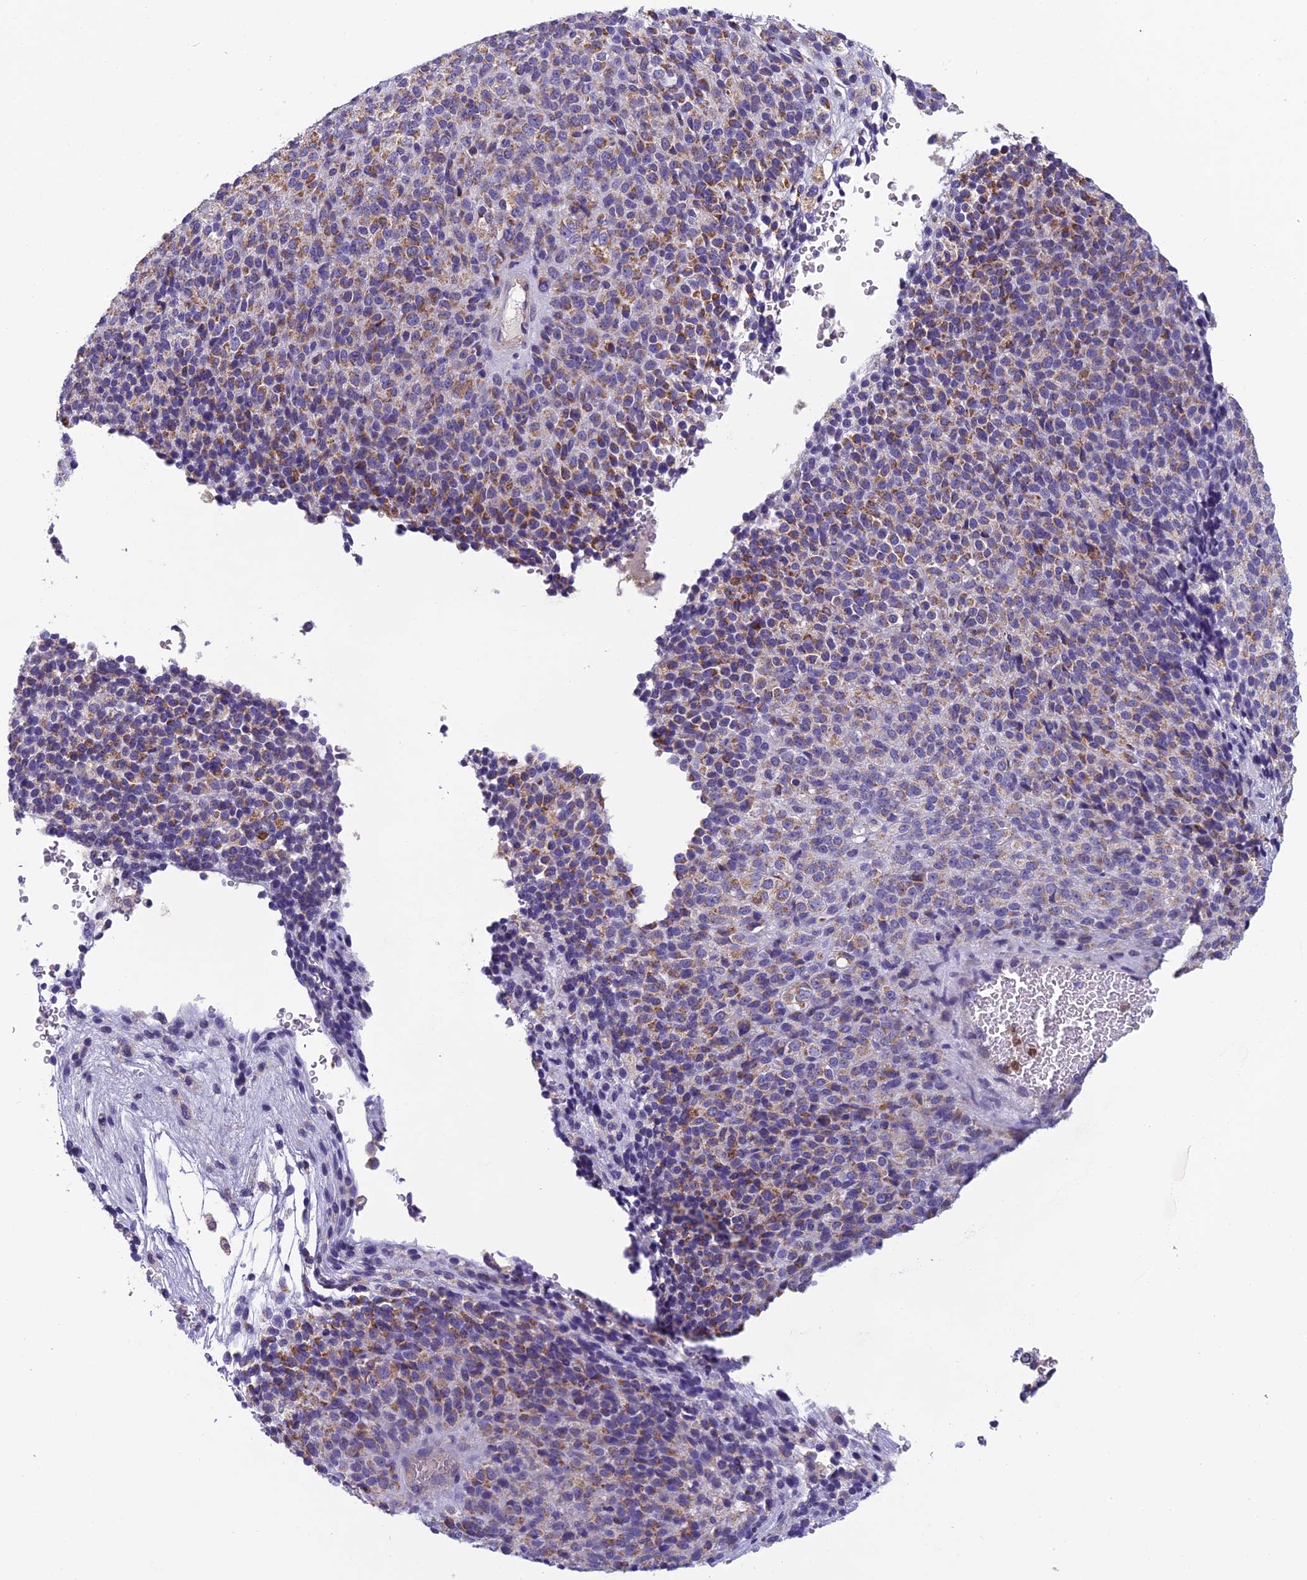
{"staining": {"intensity": "weak", "quantity": "25%-75%", "location": "cytoplasmic/membranous"}, "tissue": "melanoma", "cell_type": "Tumor cells", "image_type": "cancer", "snomed": [{"axis": "morphology", "description": "Malignant melanoma, Metastatic site"}, {"axis": "topography", "description": "Brain"}], "caption": "A photomicrograph of melanoma stained for a protein demonstrates weak cytoplasmic/membranous brown staining in tumor cells.", "gene": "ENSG00000188897", "patient": {"sex": "female", "age": 56}}